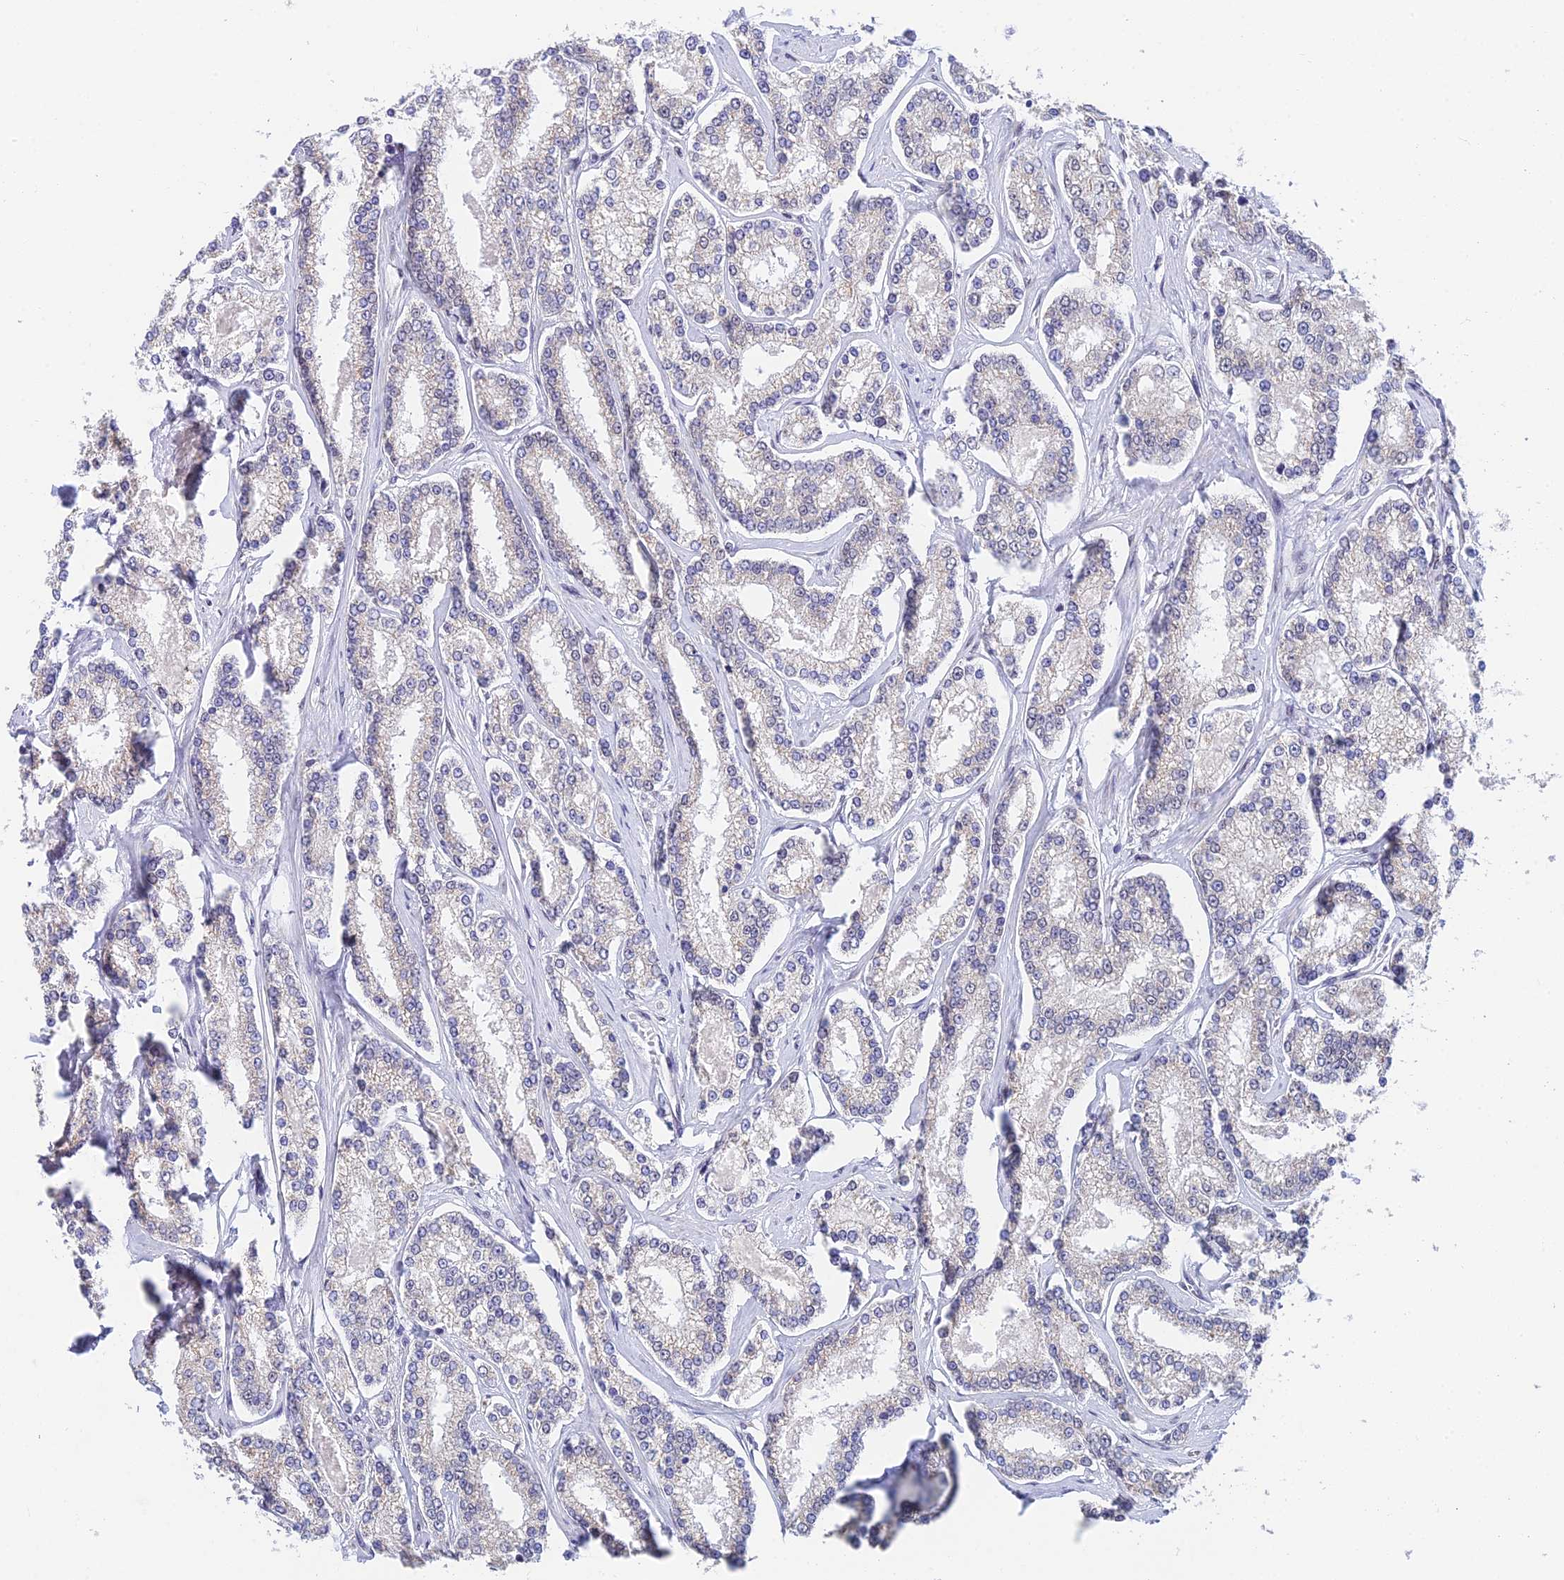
{"staining": {"intensity": "negative", "quantity": "none", "location": "none"}, "tissue": "prostate cancer", "cell_type": "Tumor cells", "image_type": "cancer", "snomed": [{"axis": "morphology", "description": "Normal tissue, NOS"}, {"axis": "morphology", "description": "Adenocarcinoma, High grade"}, {"axis": "topography", "description": "Prostate"}], "caption": "An IHC histopathology image of prostate adenocarcinoma (high-grade) is shown. There is no staining in tumor cells of prostate adenocarcinoma (high-grade).", "gene": "C2orf49", "patient": {"sex": "male", "age": 83}}